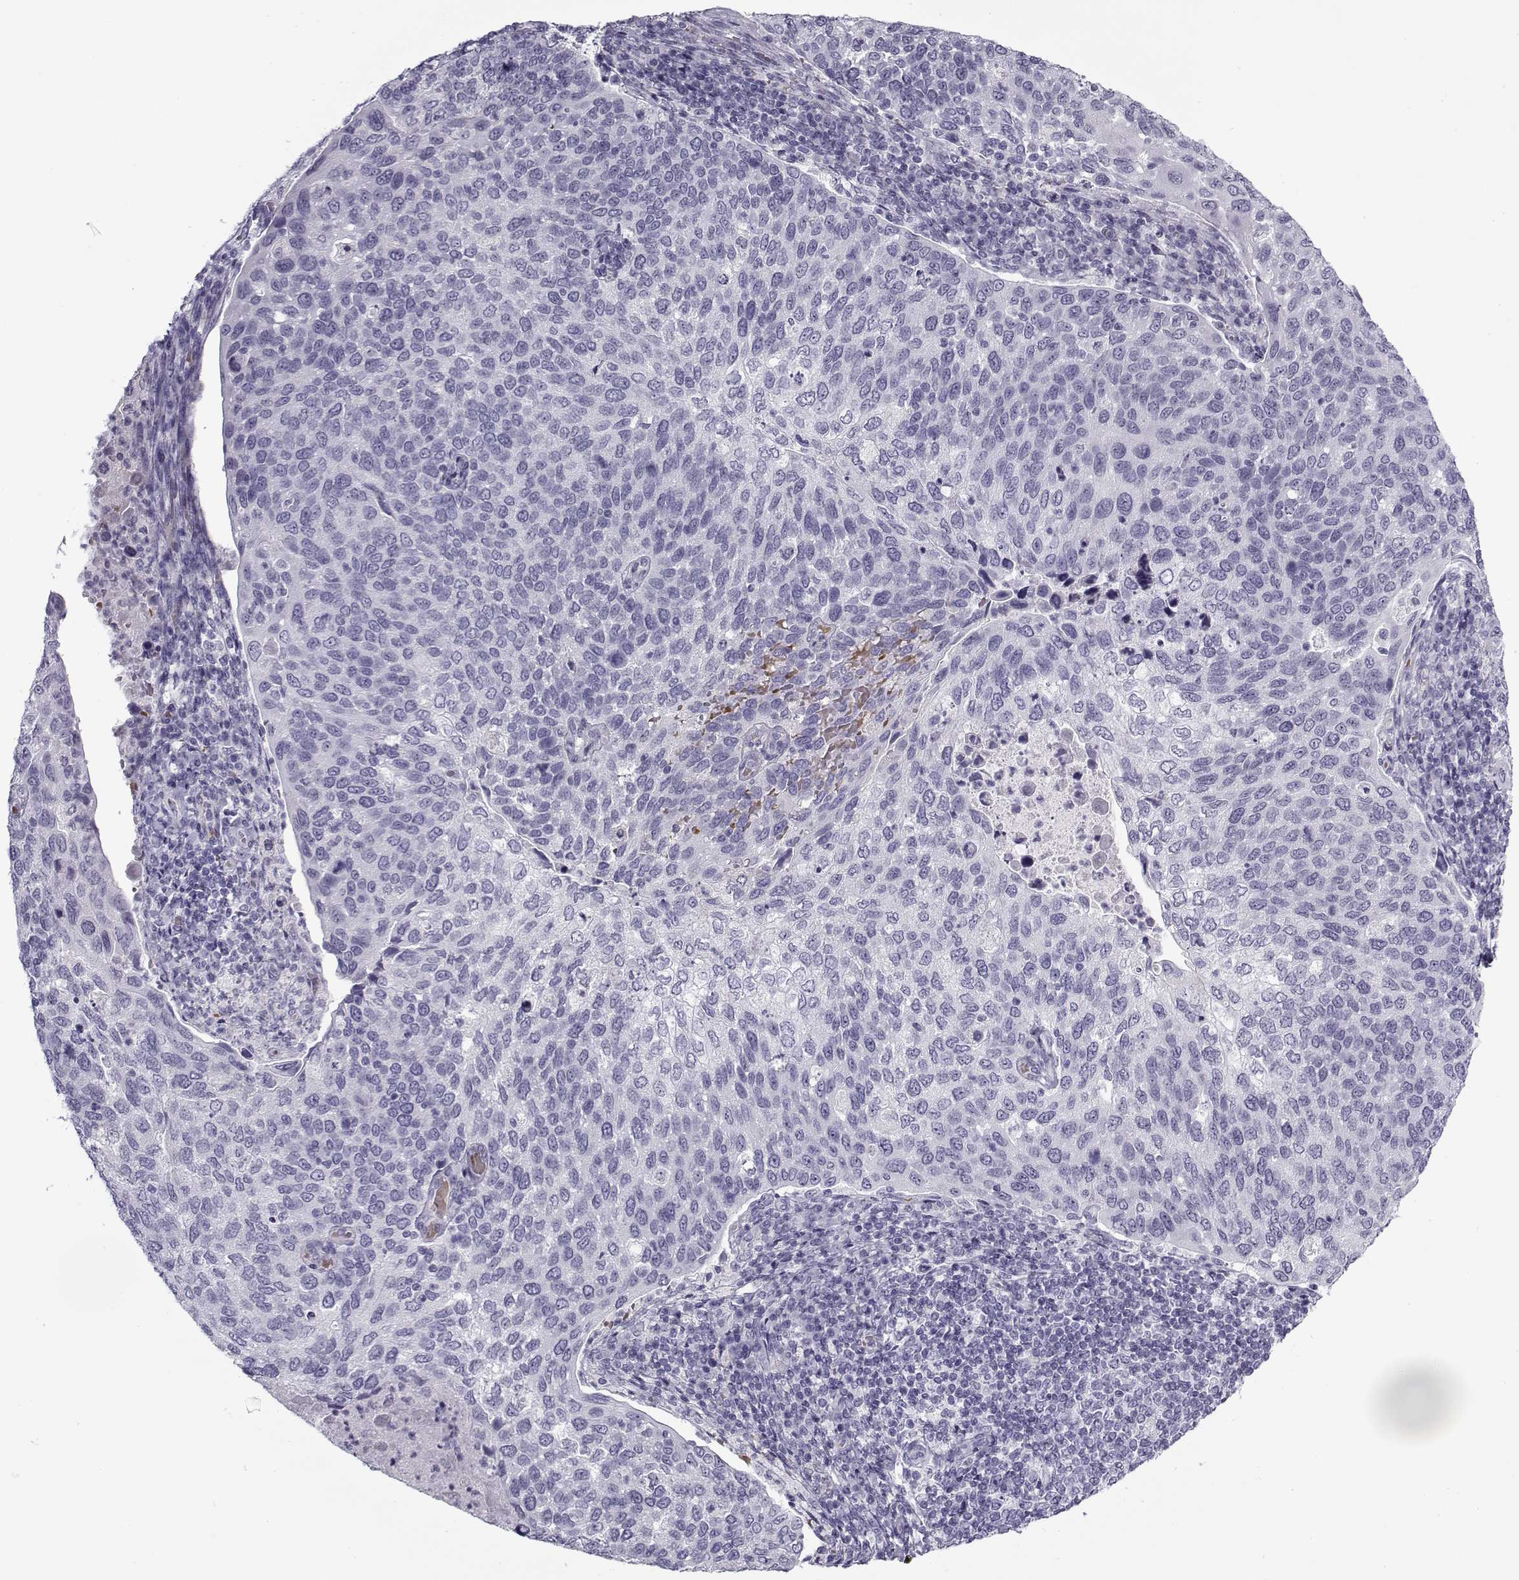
{"staining": {"intensity": "negative", "quantity": "none", "location": "none"}, "tissue": "cervical cancer", "cell_type": "Tumor cells", "image_type": "cancer", "snomed": [{"axis": "morphology", "description": "Squamous cell carcinoma, NOS"}, {"axis": "topography", "description": "Cervix"}], "caption": "There is no significant positivity in tumor cells of cervical cancer (squamous cell carcinoma).", "gene": "SNCA", "patient": {"sex": "female", "age": 54}}